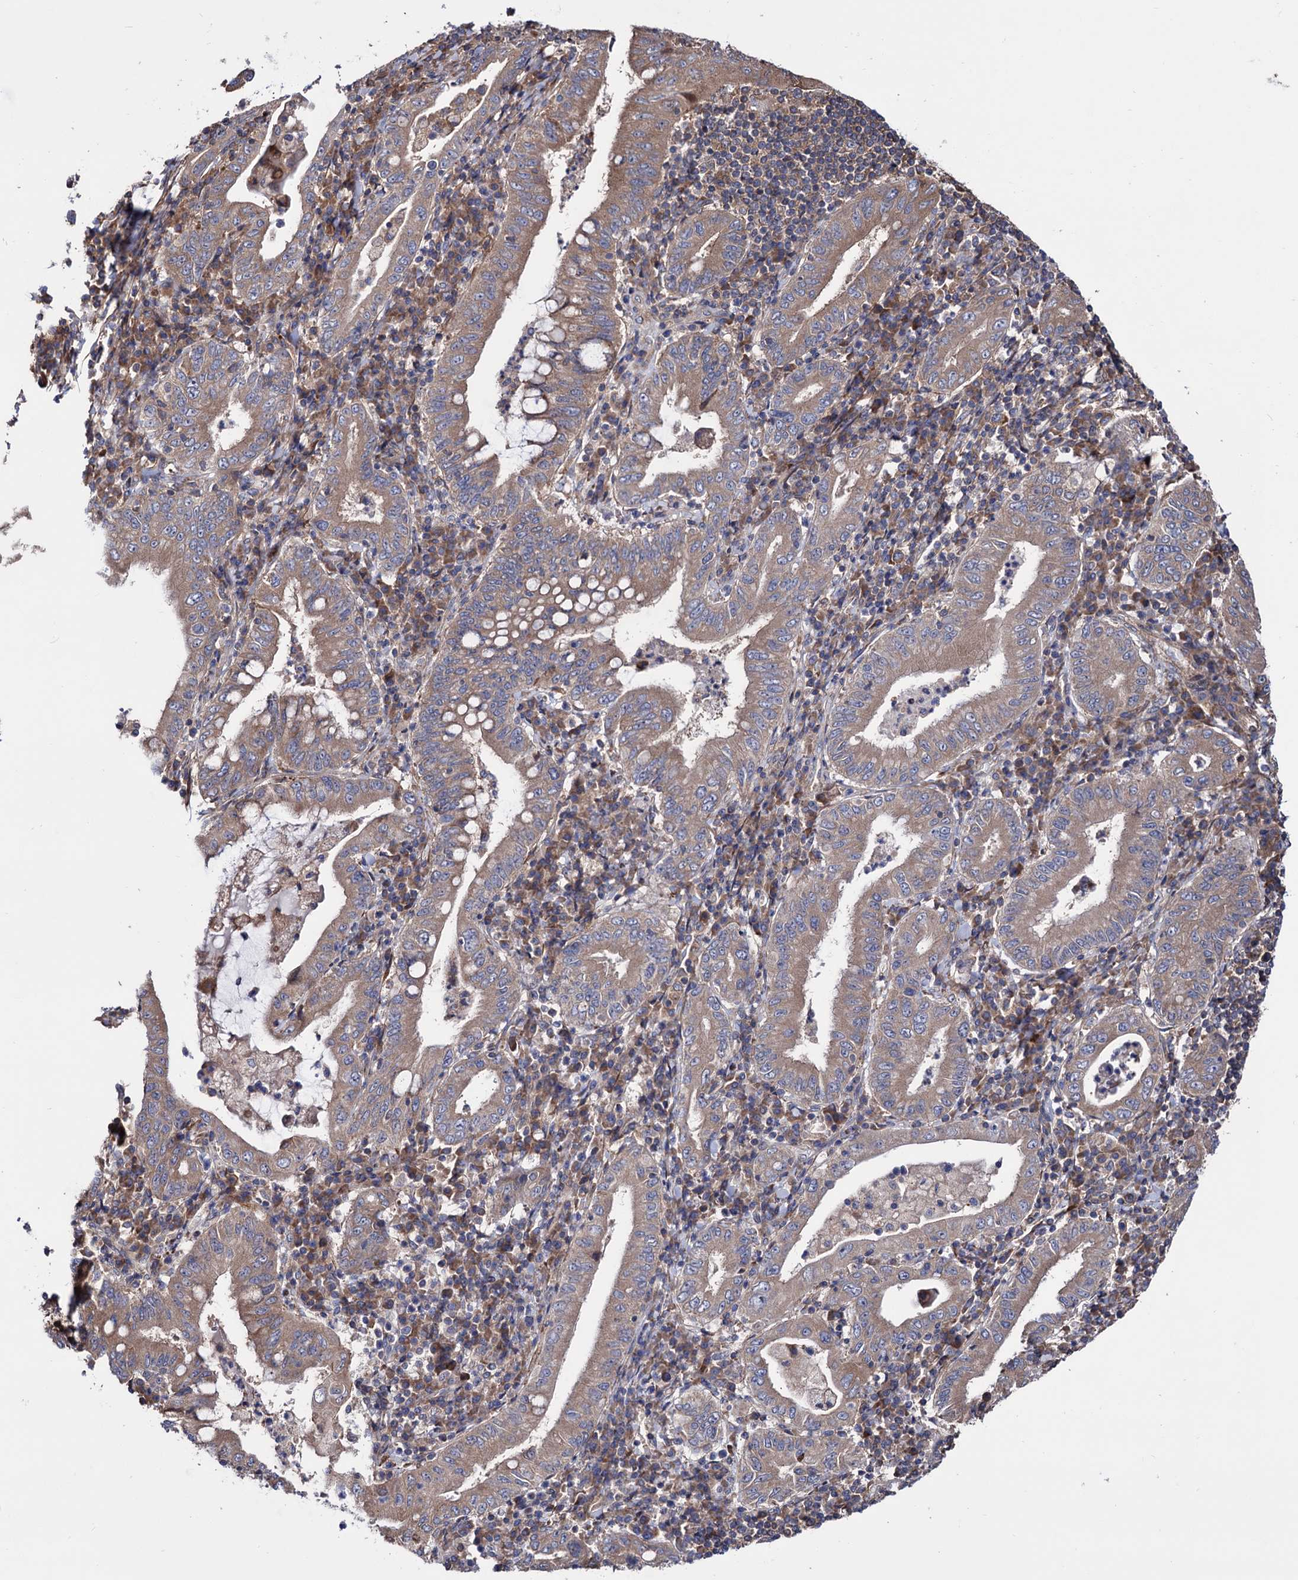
{"staining": {"intensity": "moderate", "quantity": "25%-75%", "location": "cytoplasmic/membranous"}, "tissue": "stomach cancer", "cell_type": "Tumor cells", "image_type": "cancer", "snomed": [{"axis": "morphology", "description": "Normal tissue, NOS"}, {"axis": "morphology", "description": "Adenocarcinoma, NOS"}, {"axis": "topography", "description": "Esophagus"}, {"axis": "topography", "description": "Stomach, upper"}, {"axis": "topography", "description": "Peripheral nerve tissue"}], "caption": "A high-resolution photomicrograph shows immunohistochemistry staining of stomach cancer (adenocarcinoma), which demonstrates moderate cytoplasmic/membranous staining in about 25%-75% of tumor cells. (brown staining indicates protein expression, while blue staining denotes nuclei).", "gene": "FERMT2", "patient": {"sex": "male", "age": 62}}